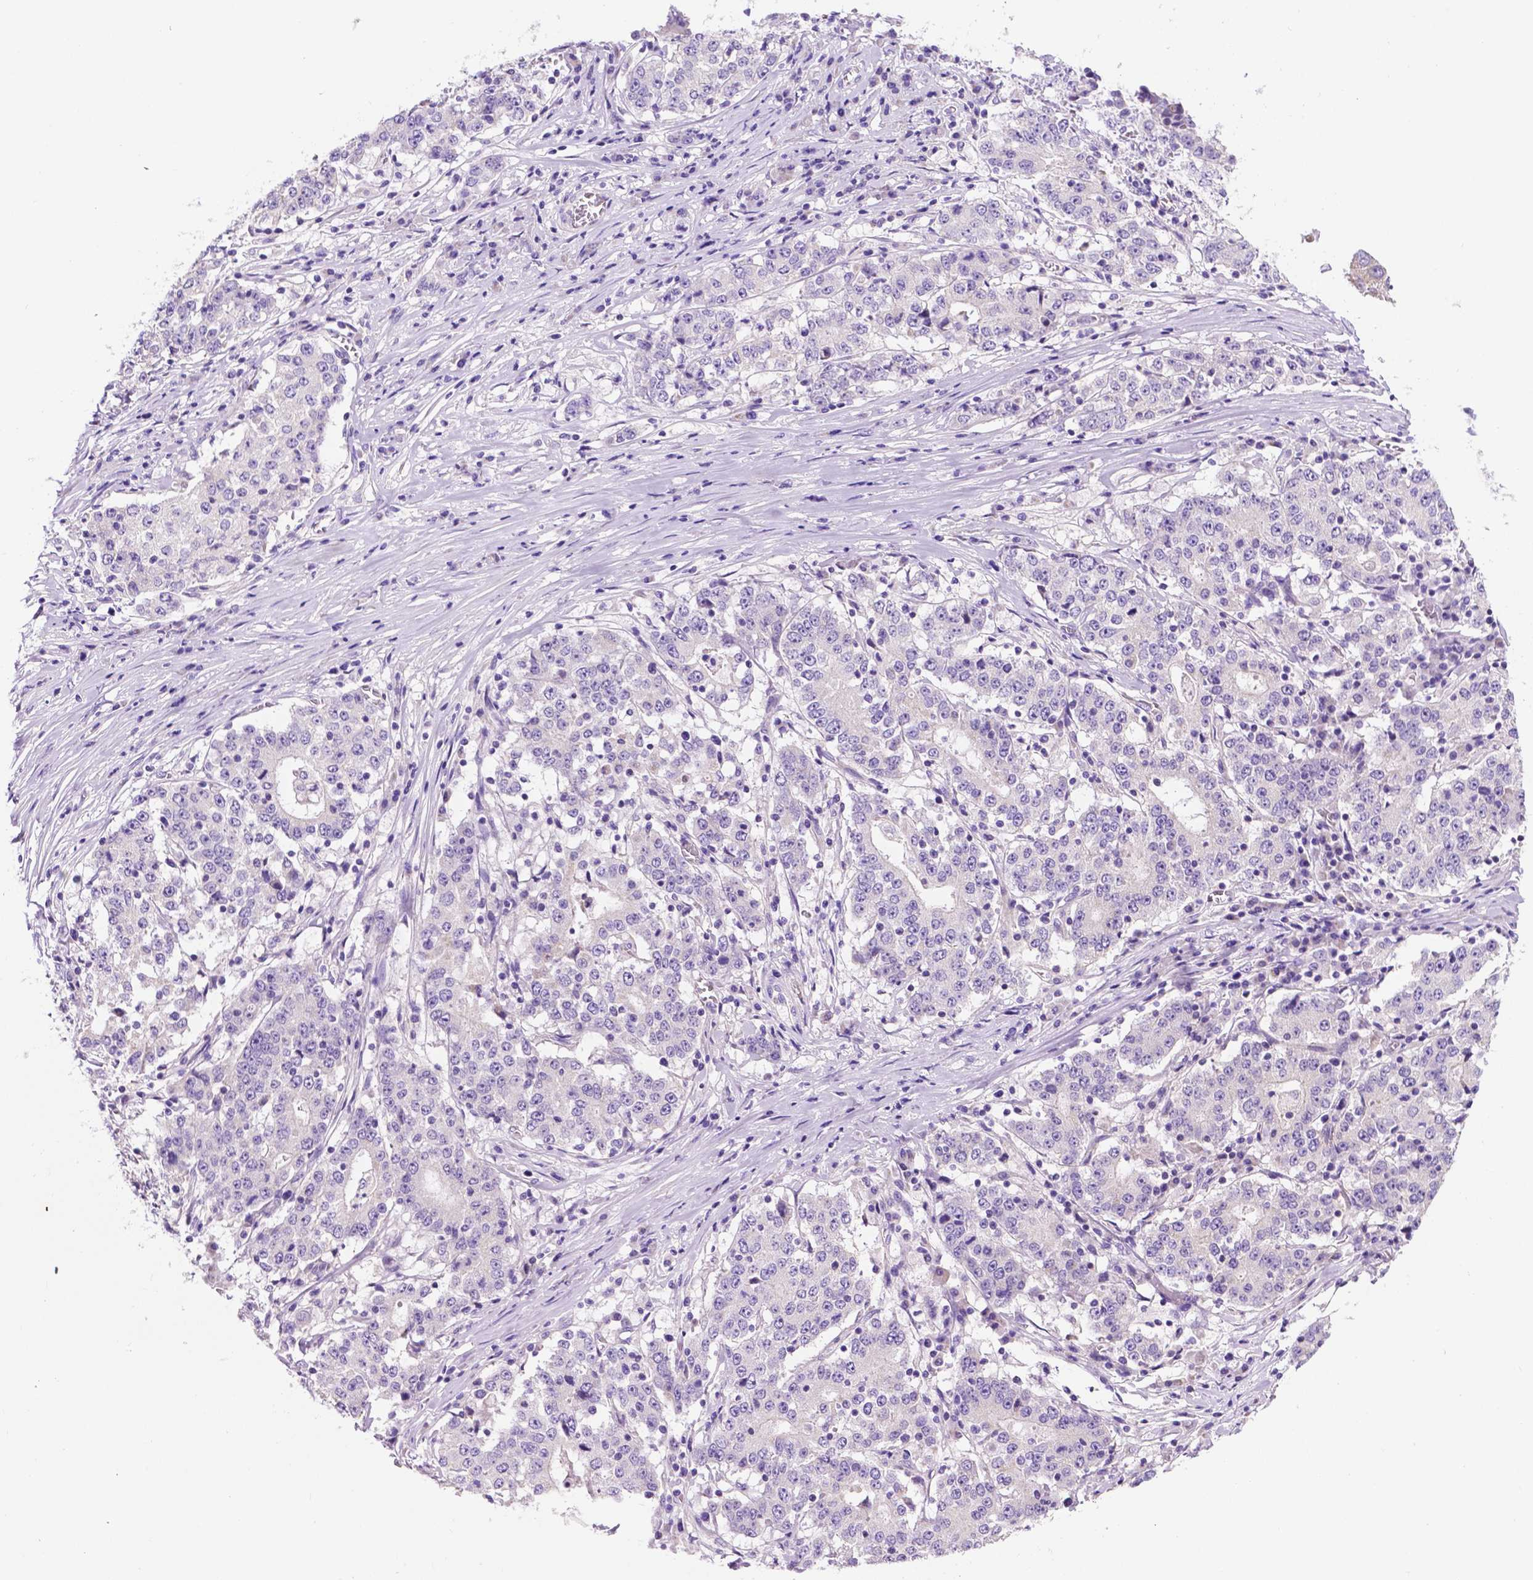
{"staining": {"intensity": "negative", "quantity": "none", "location": "none"}, "tissue": "stomach cancer", "cell_type": "Tumor cells", "image_type": "cancer", "snomed": [{"axis": "morphology", "description": "Adenocarcinoma, NOS"}, {"axis": "topography", "description": "Stomach"}], "caption": "Adenocarcinoma (stomach) was stained to show a protein in brown. There is no significant expression in tumor cells.", "gene": "PHYHIP", "patient": {"sex": "male", "age": 59}}